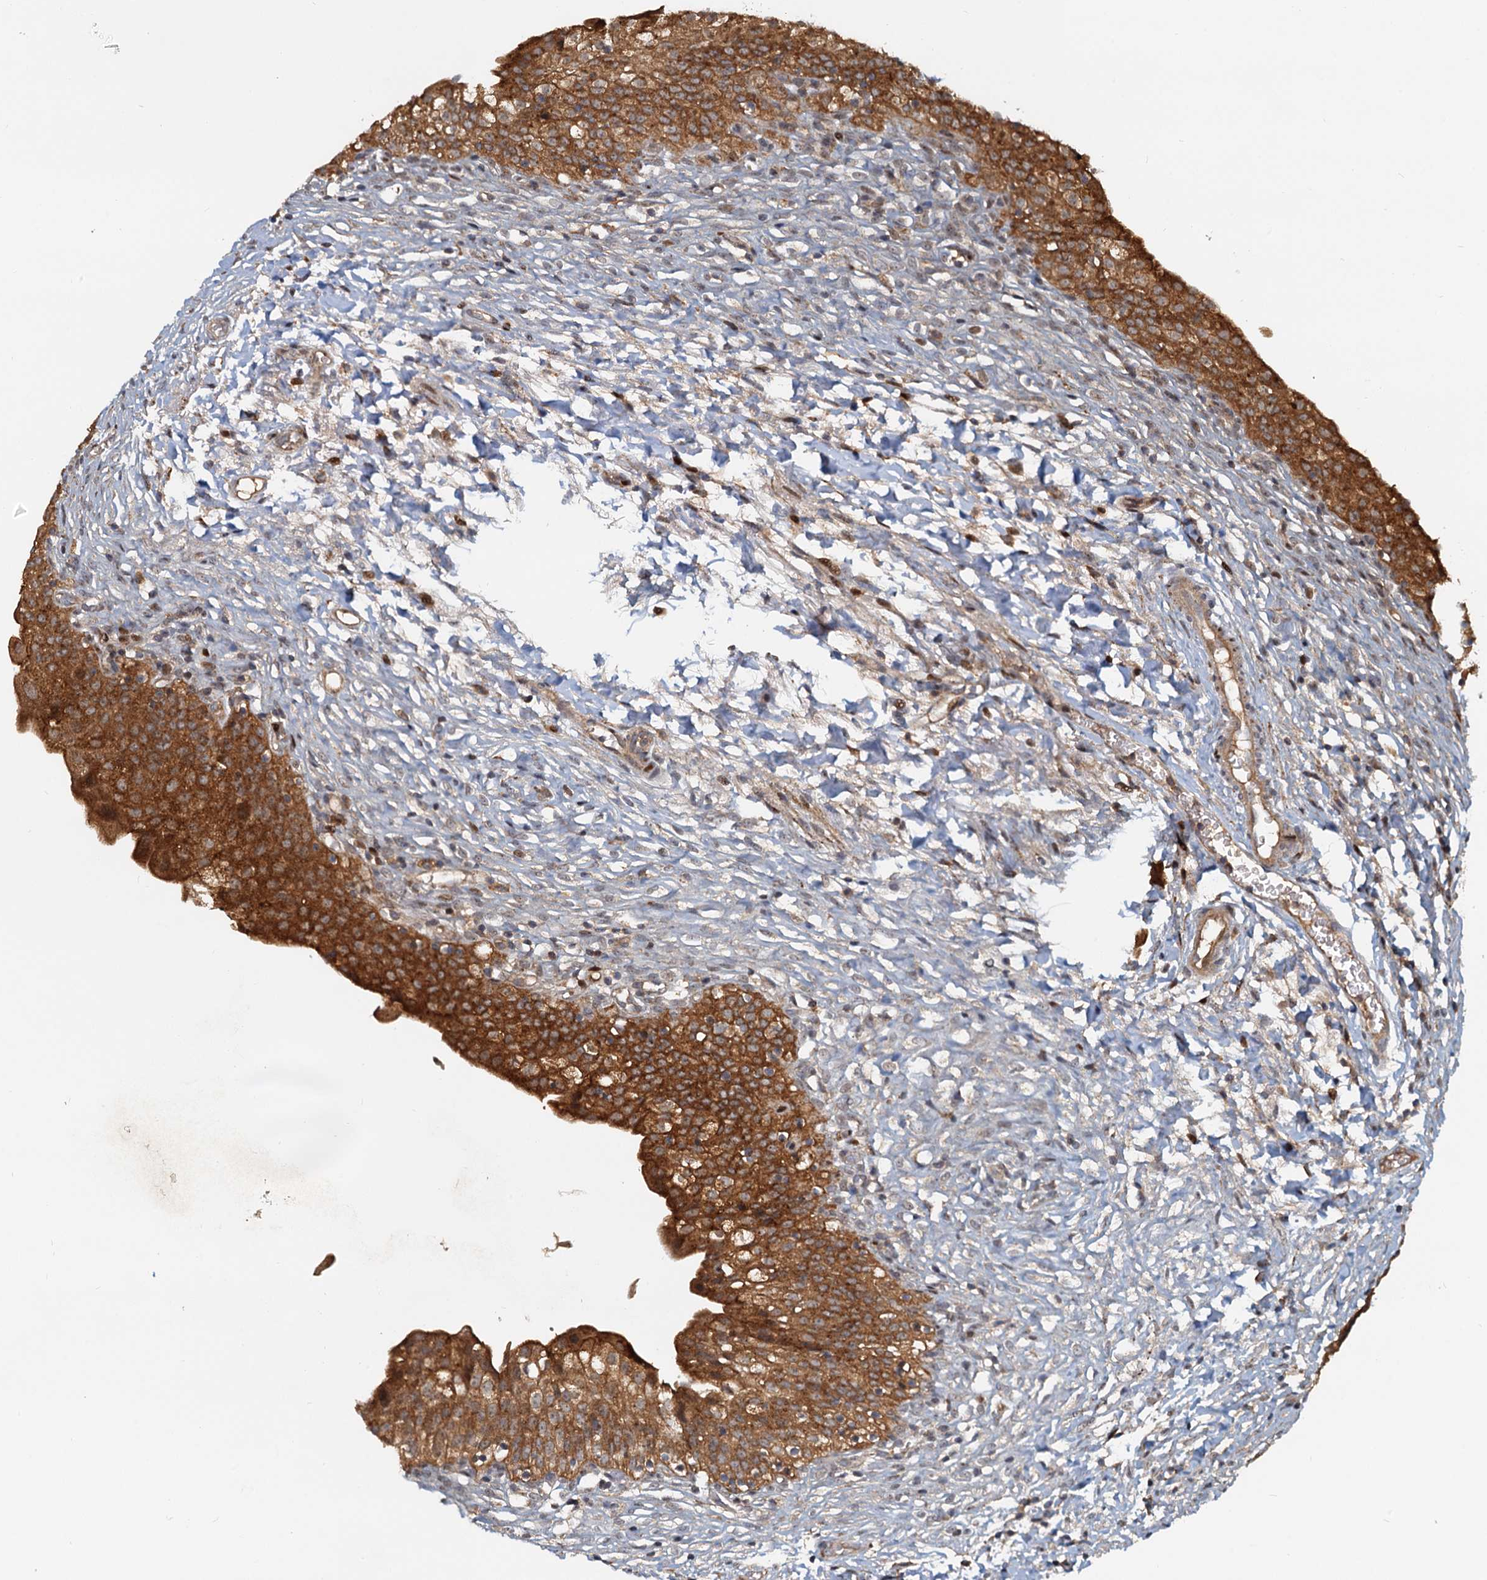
{"staining": {"intensity": "strong", "quantity": ">75%", "location": "cytoplasmic/membranous"}, "tissue": "urinary bladder", "cell_type": "Urothelial cells", "image_type": "normal", "snomed": [{"axis": "morphology", "description": "Normal tissue, NOS"}, {"axis": "topography", "description": "Urinary bladder"}], "caption": "Benign urinary bladder demonstrates strong cytoplasmic/membranous expression in about >75% of urothelial cells, visualized by immunohistochemistry.", "gene": "TOLLIP", "patient": {"sex": "male", "age": 55}}